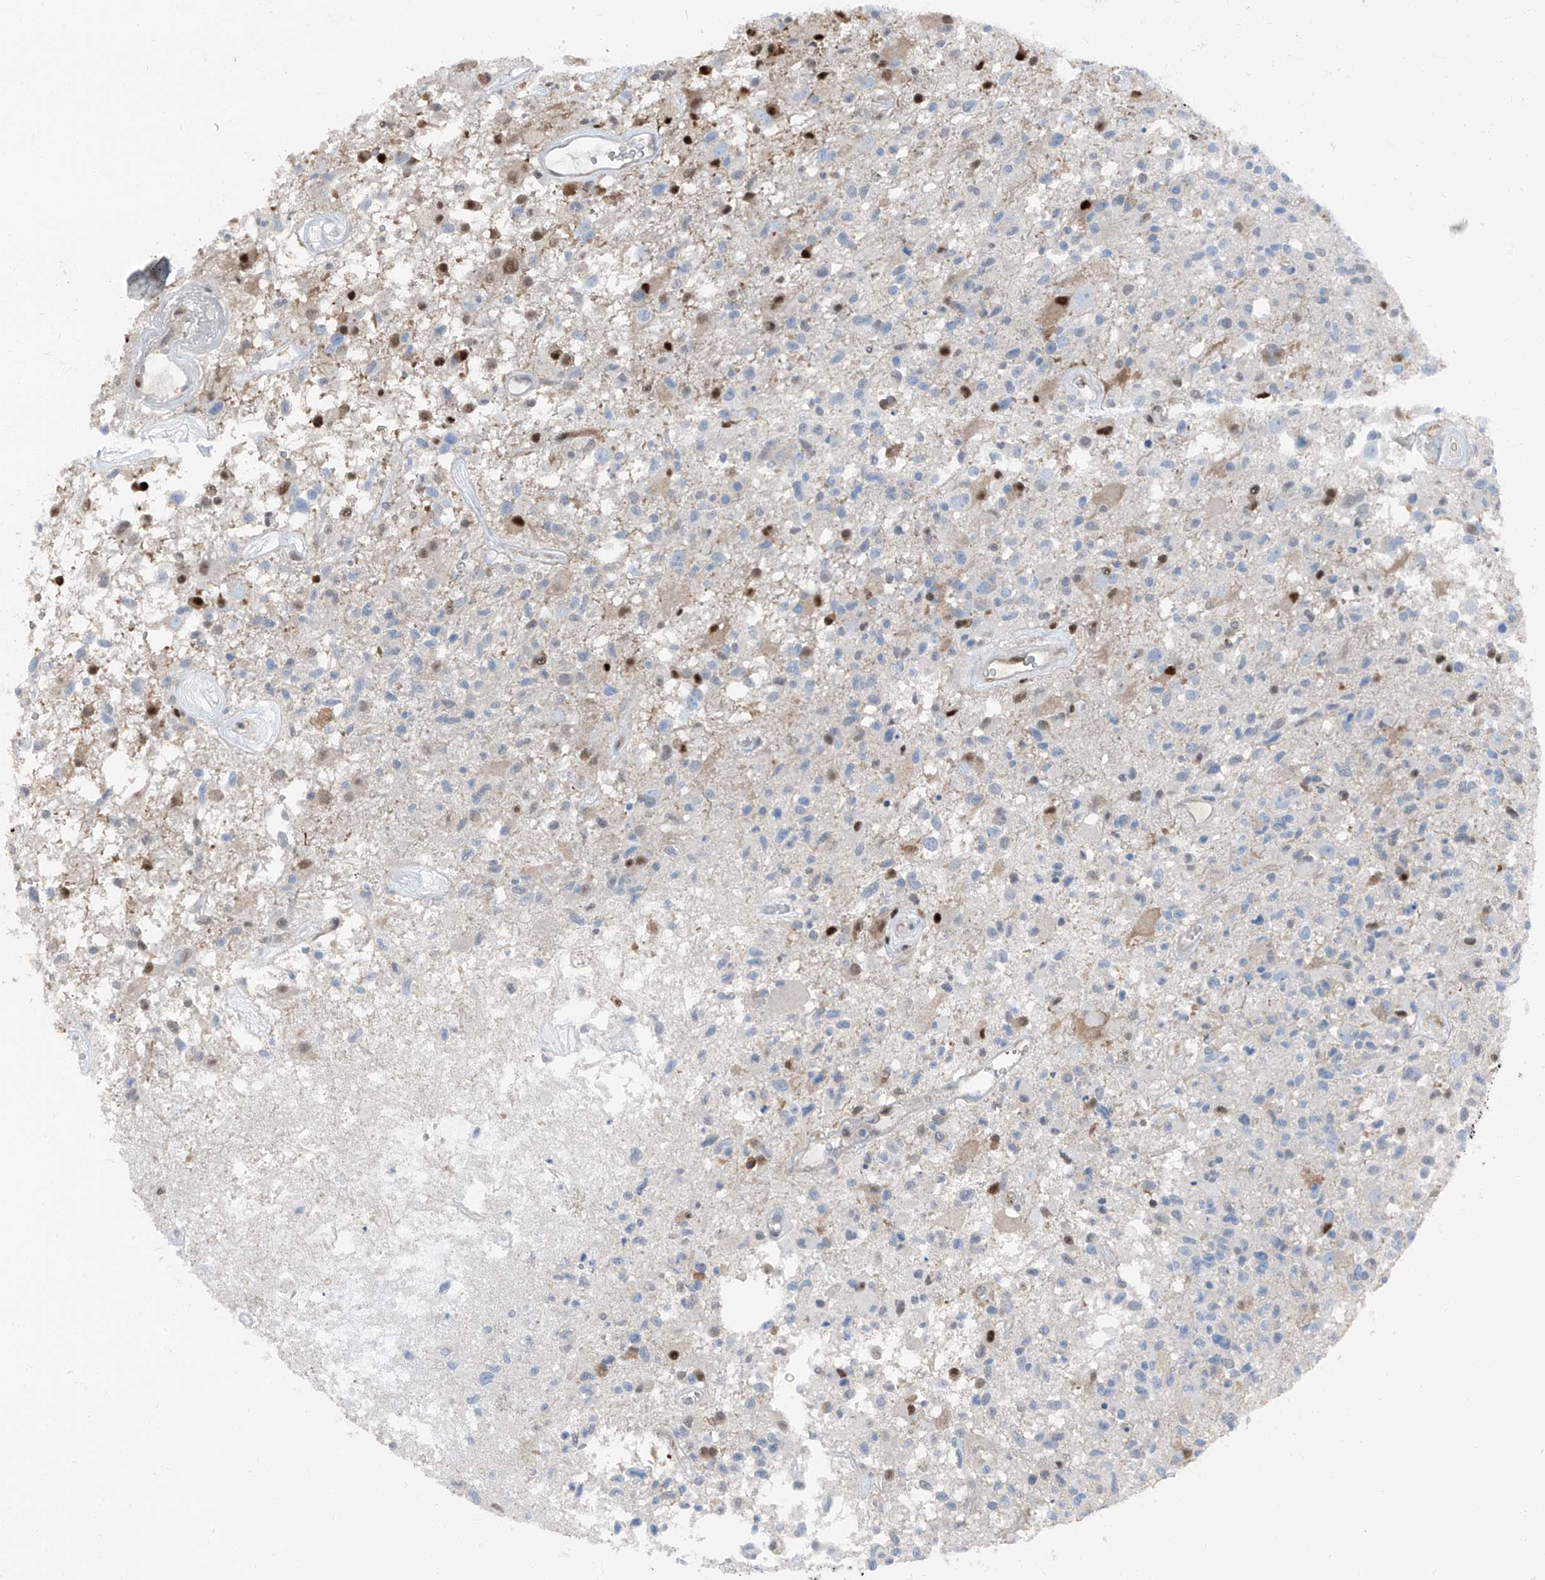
{"staining": {"intensity": "negative", "quantity": "none", "location": "none"}, "tissue": "glioma", "cell_type": "Tumor cells", "image_type": "cancer", "snomed": [{"axis": "morphology", "description": "Glioma, malignant, High grade"}, {"axis": "morphology", "description": "Glioblastoma, NOS"}, {"axis": "topography", "description": "Brain"}], "caption": "This histopathology image is of malignant glioma (high-grade) stained with immunohistochemistry to label a protein in brown with the nuclei are counter-stained blue. There is no positivity in tumor cells. Brightfield microscopy of immunohistochemistry (IHC) stained with DAB (brown) and hematoxylin (blue), captured at high magnification.", "gene": "PSMB10", "patient": {"sex": "male", "age": 60}}